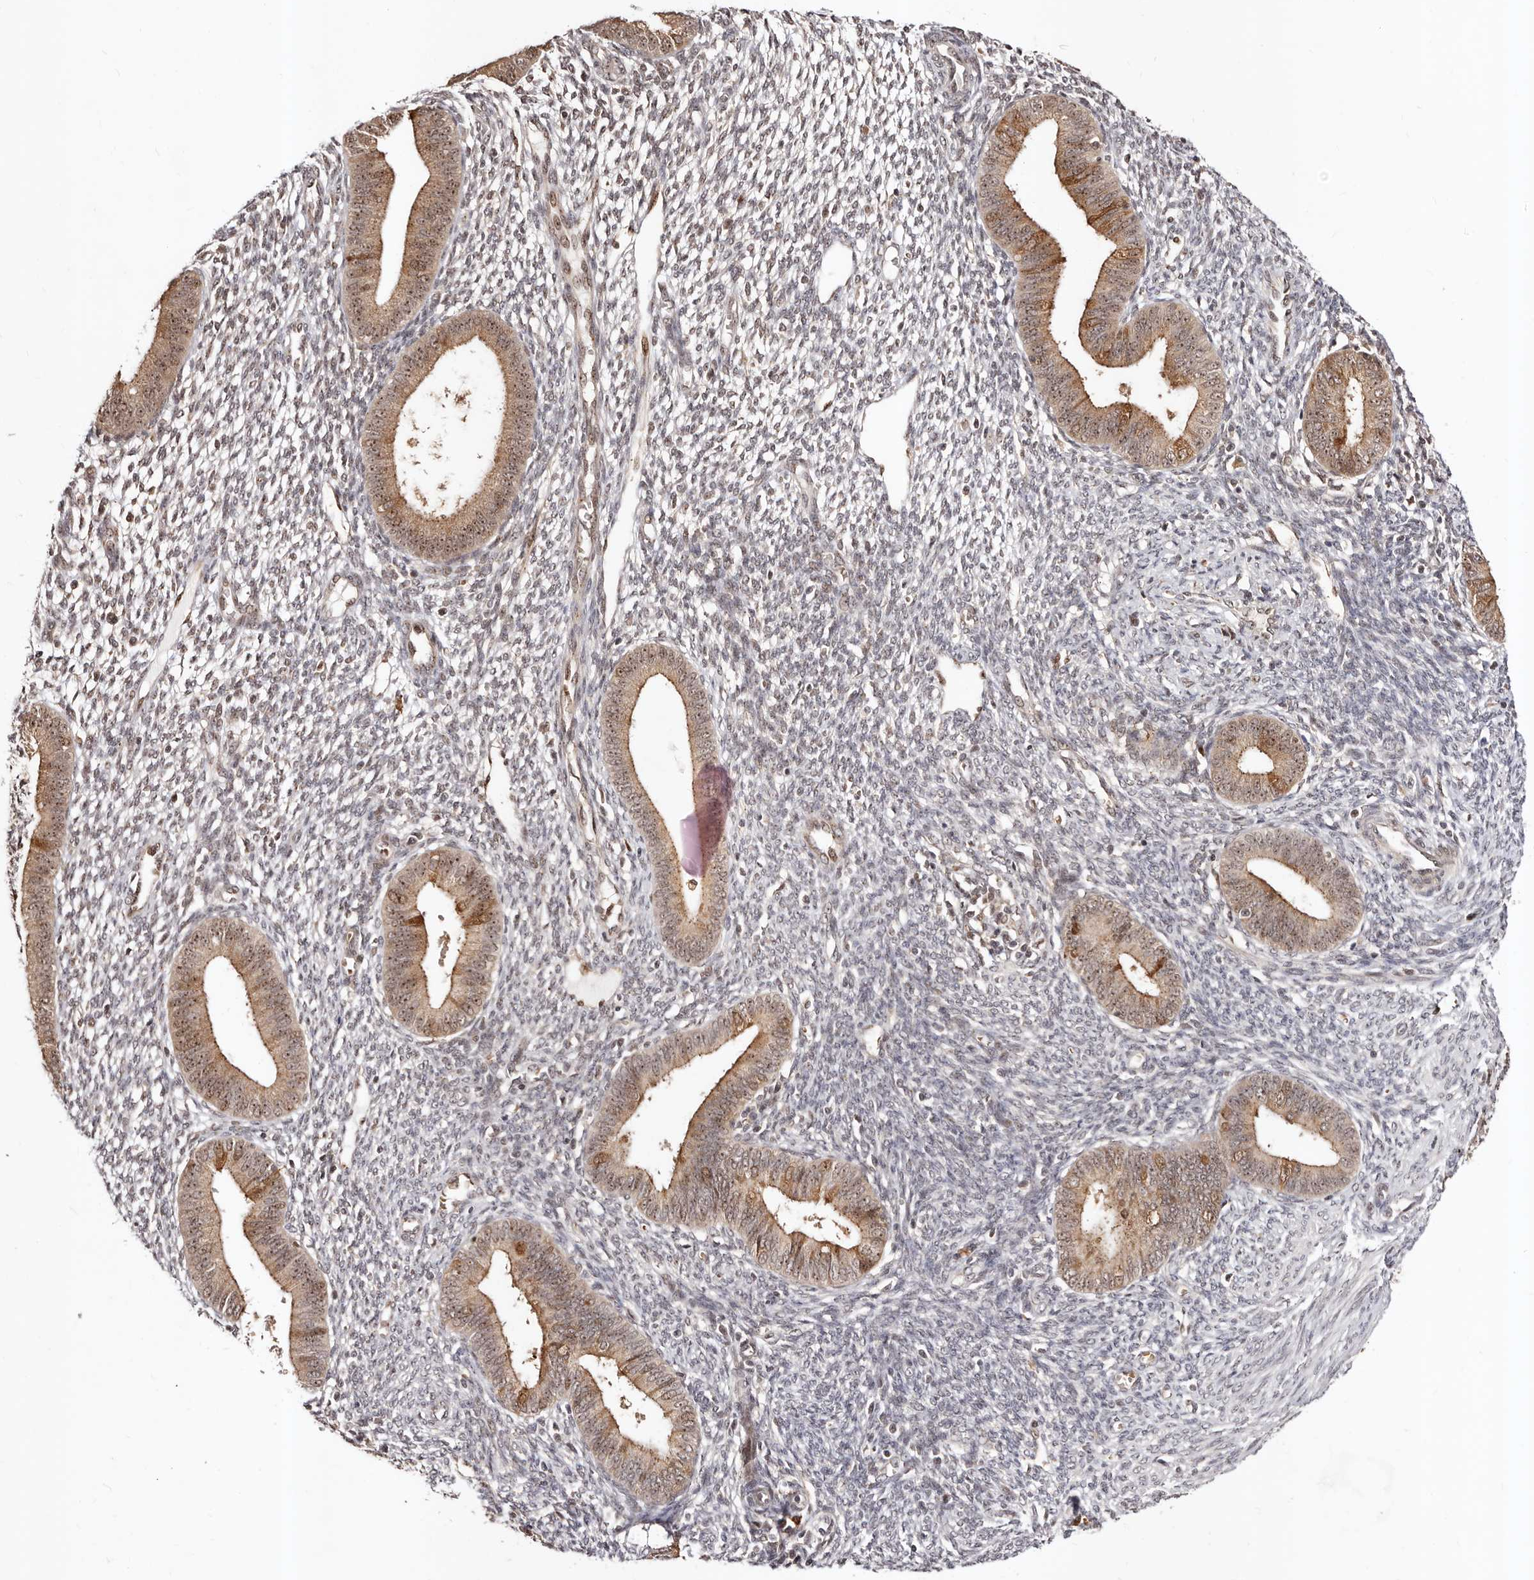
{"staining": {"intensity": "weak", "quantity": "25%-75%", "location": "cytoplasmic/membranous,nuclear"}, "tissue": "endometrium", "cell_type": "Cells in endometrial stroma", "image_type": "normal", "snomed": [{"axis": "morphology", "description": "Normal tissue, NOS"}, {"axis": "topography", "description": "Endometrium"}], "caption": "High-magnification brightfield microscopy of normal endometrium stained with DAB (3,3'-diaminobenzidine) (brown) and counterstained with hematoxylin (blue). cells in endometrial stroma exhibit weak cytoplasmic/membranous,nuclear staining is identified in approximately25%-75% of cells. (IHC, brightfield microscopy, high magnification).", "gene": "APOL6", "patient": {"sex": "female", "age": 46}}